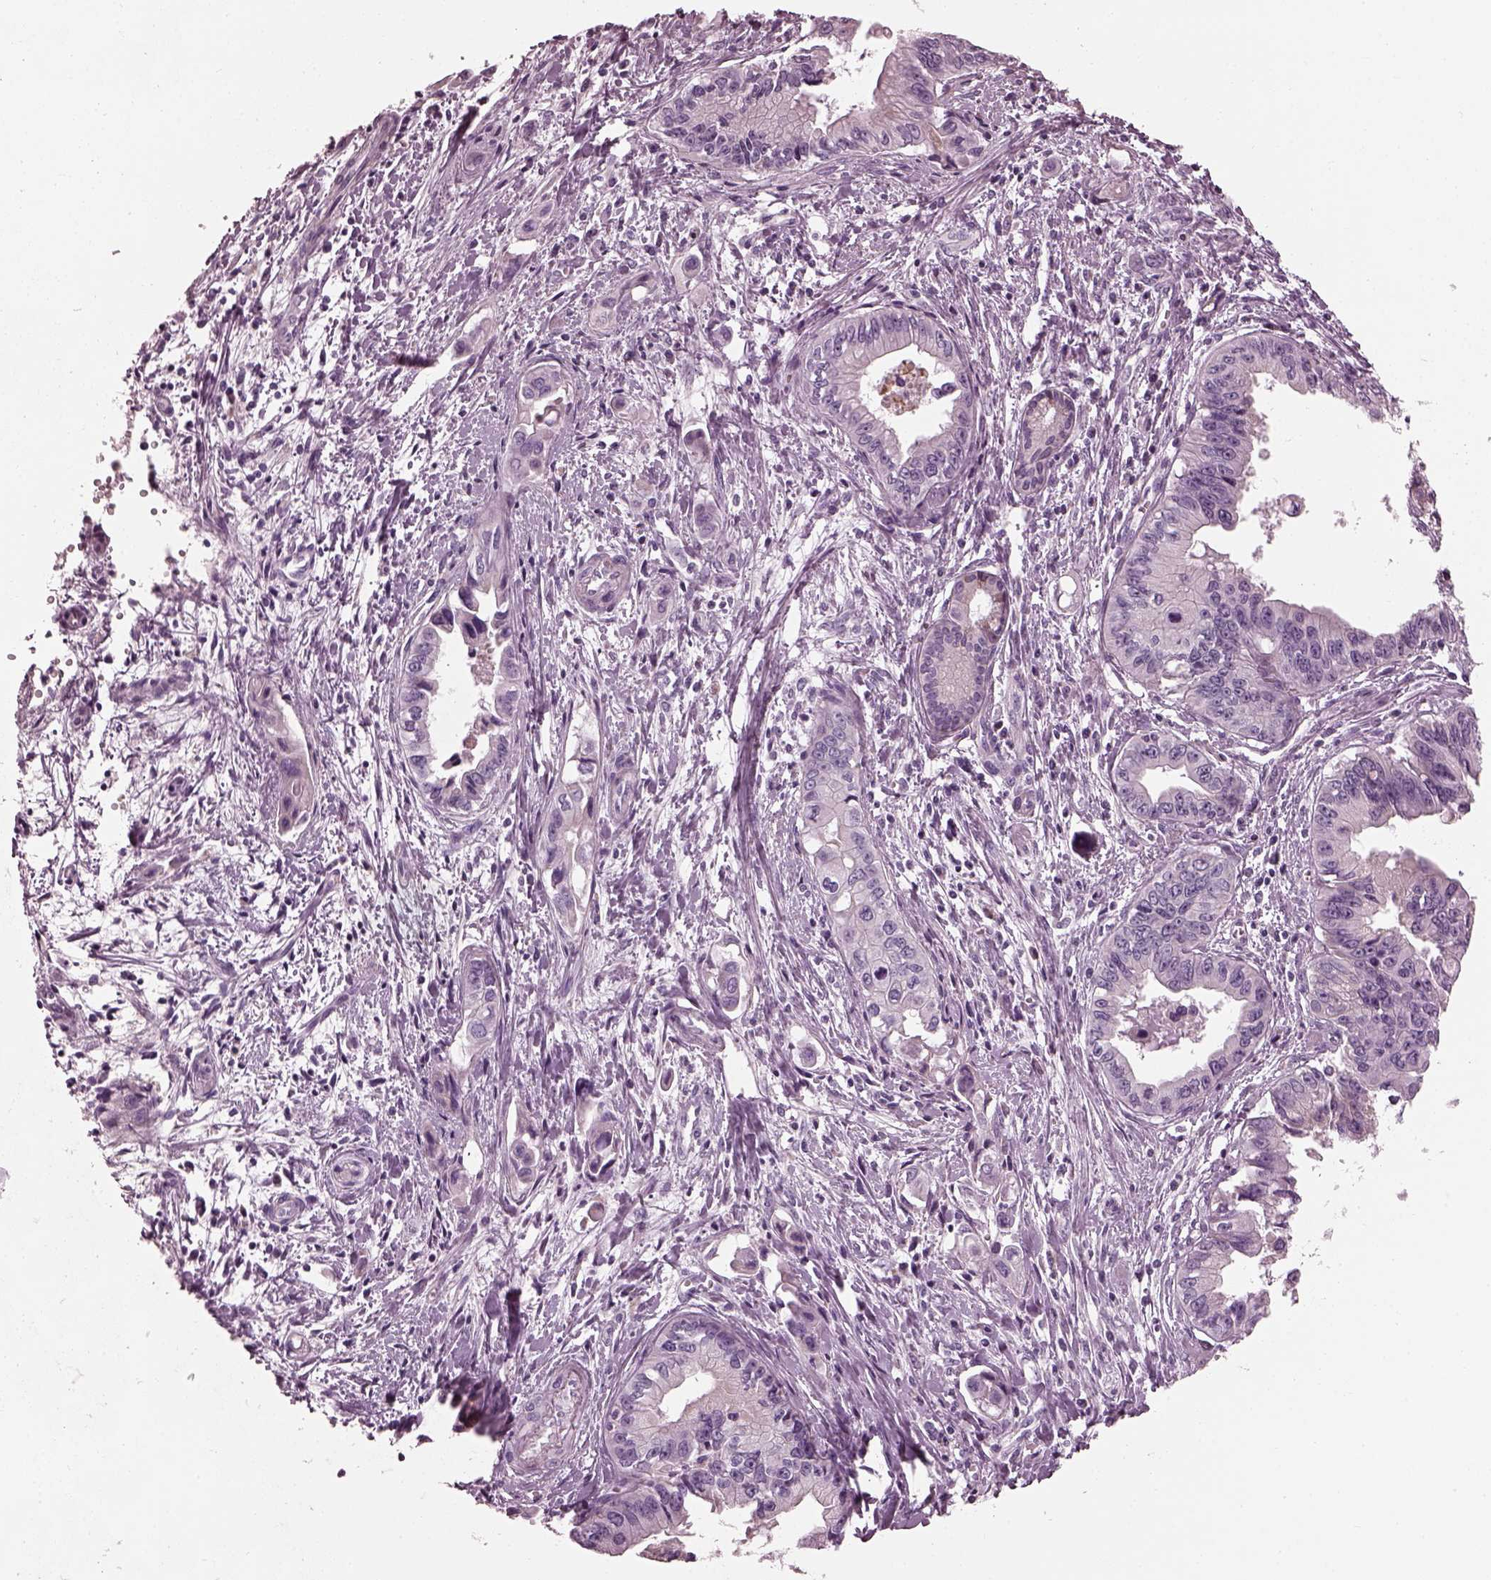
{"staining": {"intensity": "negative", "quantity": "none", "location": "none"}, "tissue": "pancreatic cancer", "cell_type": "Tumor cells", "image_type": "cancer", "snomed": [{"axis": "morphology", "description": "Adenocarcinoma, NOS"}, {"axis": "topography", "description": "Pancreas"}], "caption": "The histopathology image demonstrates no significant staining in tumor cells of adenocarcinoma (pancreatic).", "gene": "ATP5MF", "patient": {"sex": "male", "age": 60}}